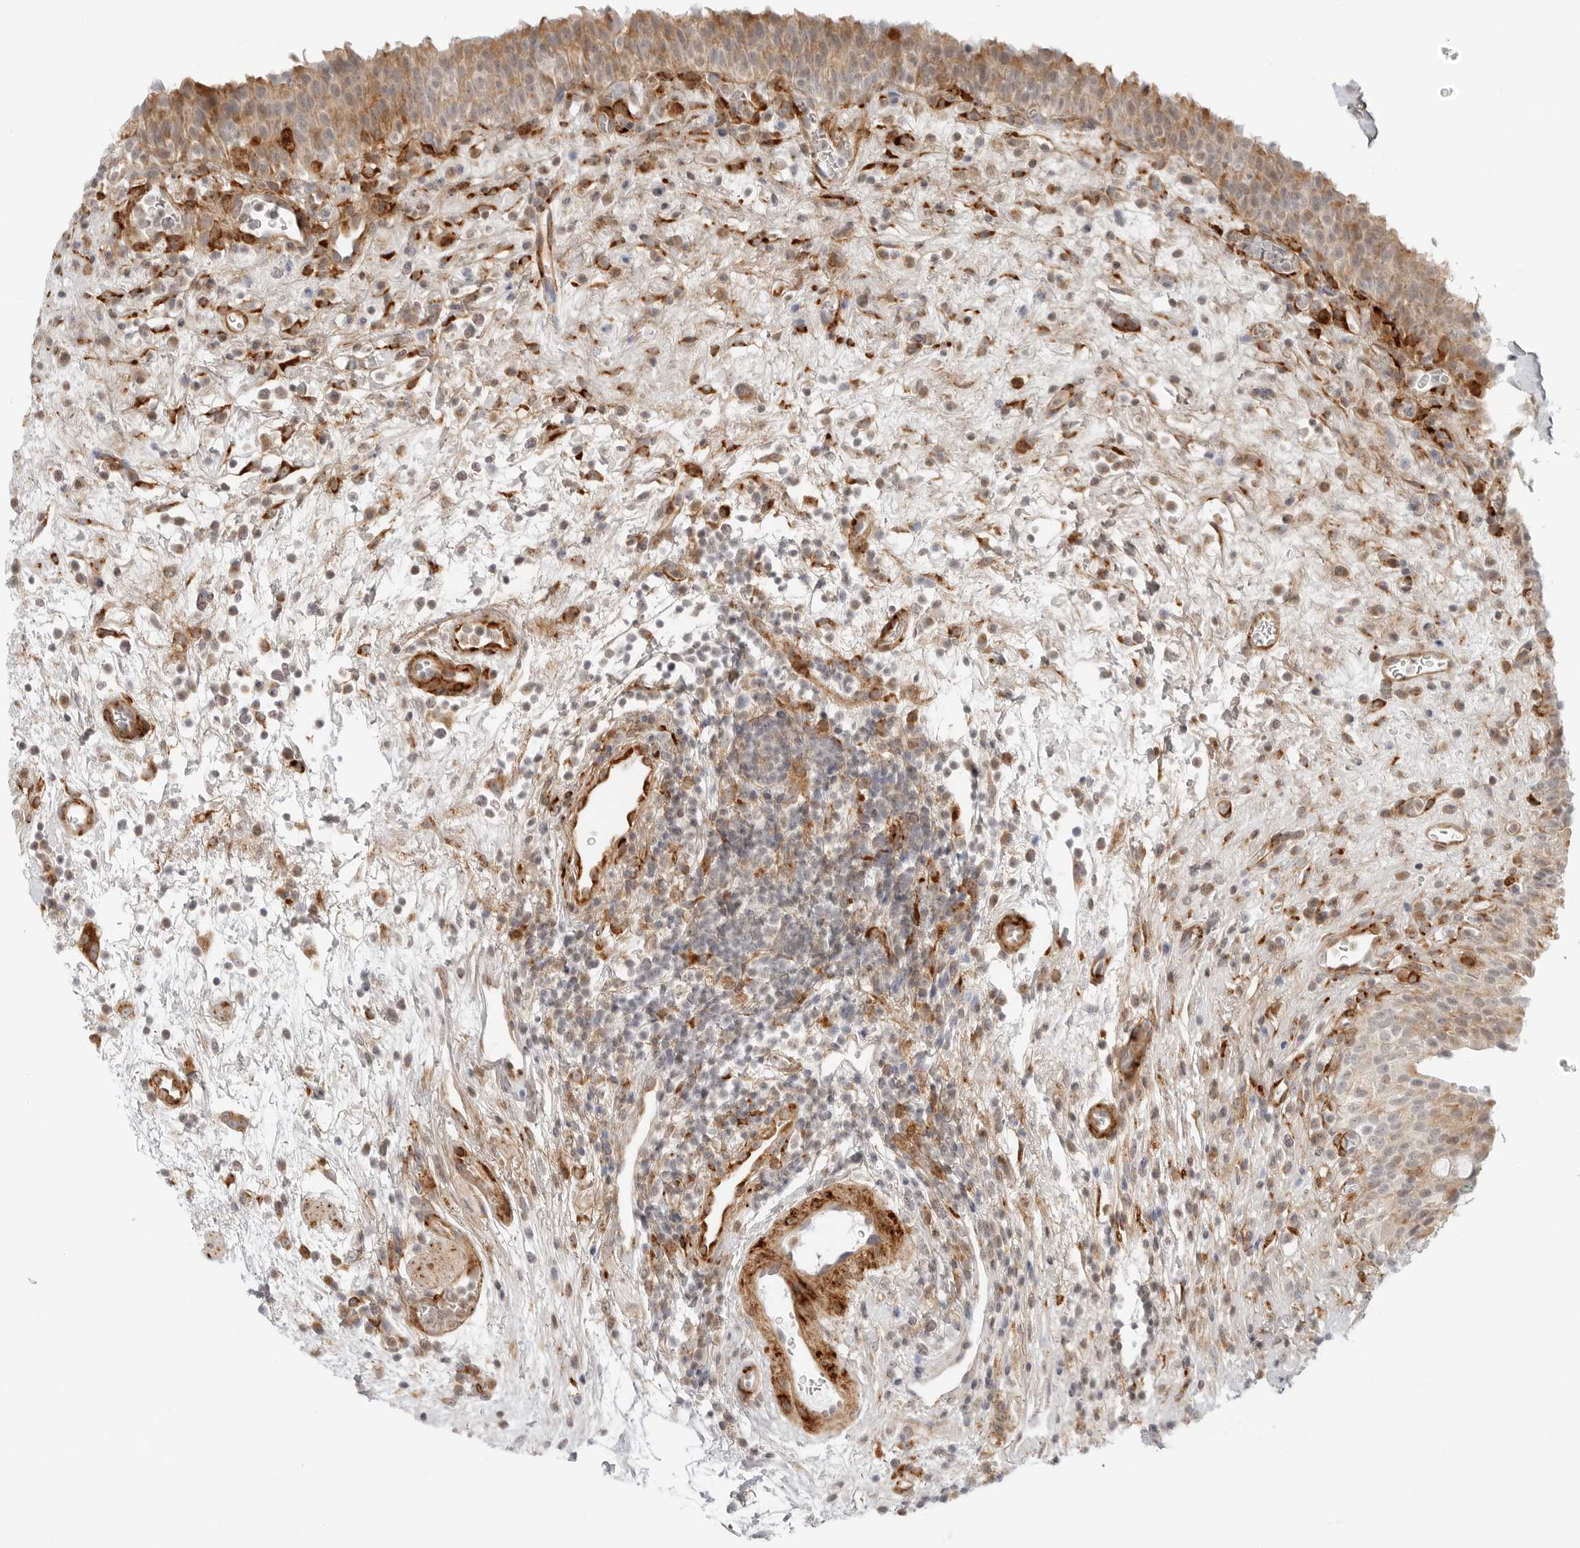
{"staining": {"intensity": "moderate", "quantity": ">75%", "location": "cytoplasmic/membranous"}, "tissue": "urinary bladder", "cell_type": "Urothelial cells", "image_type": "normal", "snomed": [{"axis": "morphology", "description": "Normal tissue, NOS"}, {"axis": "morphology", "description": "Inflammation, NOS"}, {"axis": "topography", "description": "Urinary bladder"}], "caption": "This micrograph exhibits IHC staining of normal human urinary bladder, with medium moderate cytoplasmic/membranous staining in about >75% of urothelial cells.", "gene": "C1QTNF1", "patient": {"sex": "female", "age": 75}}